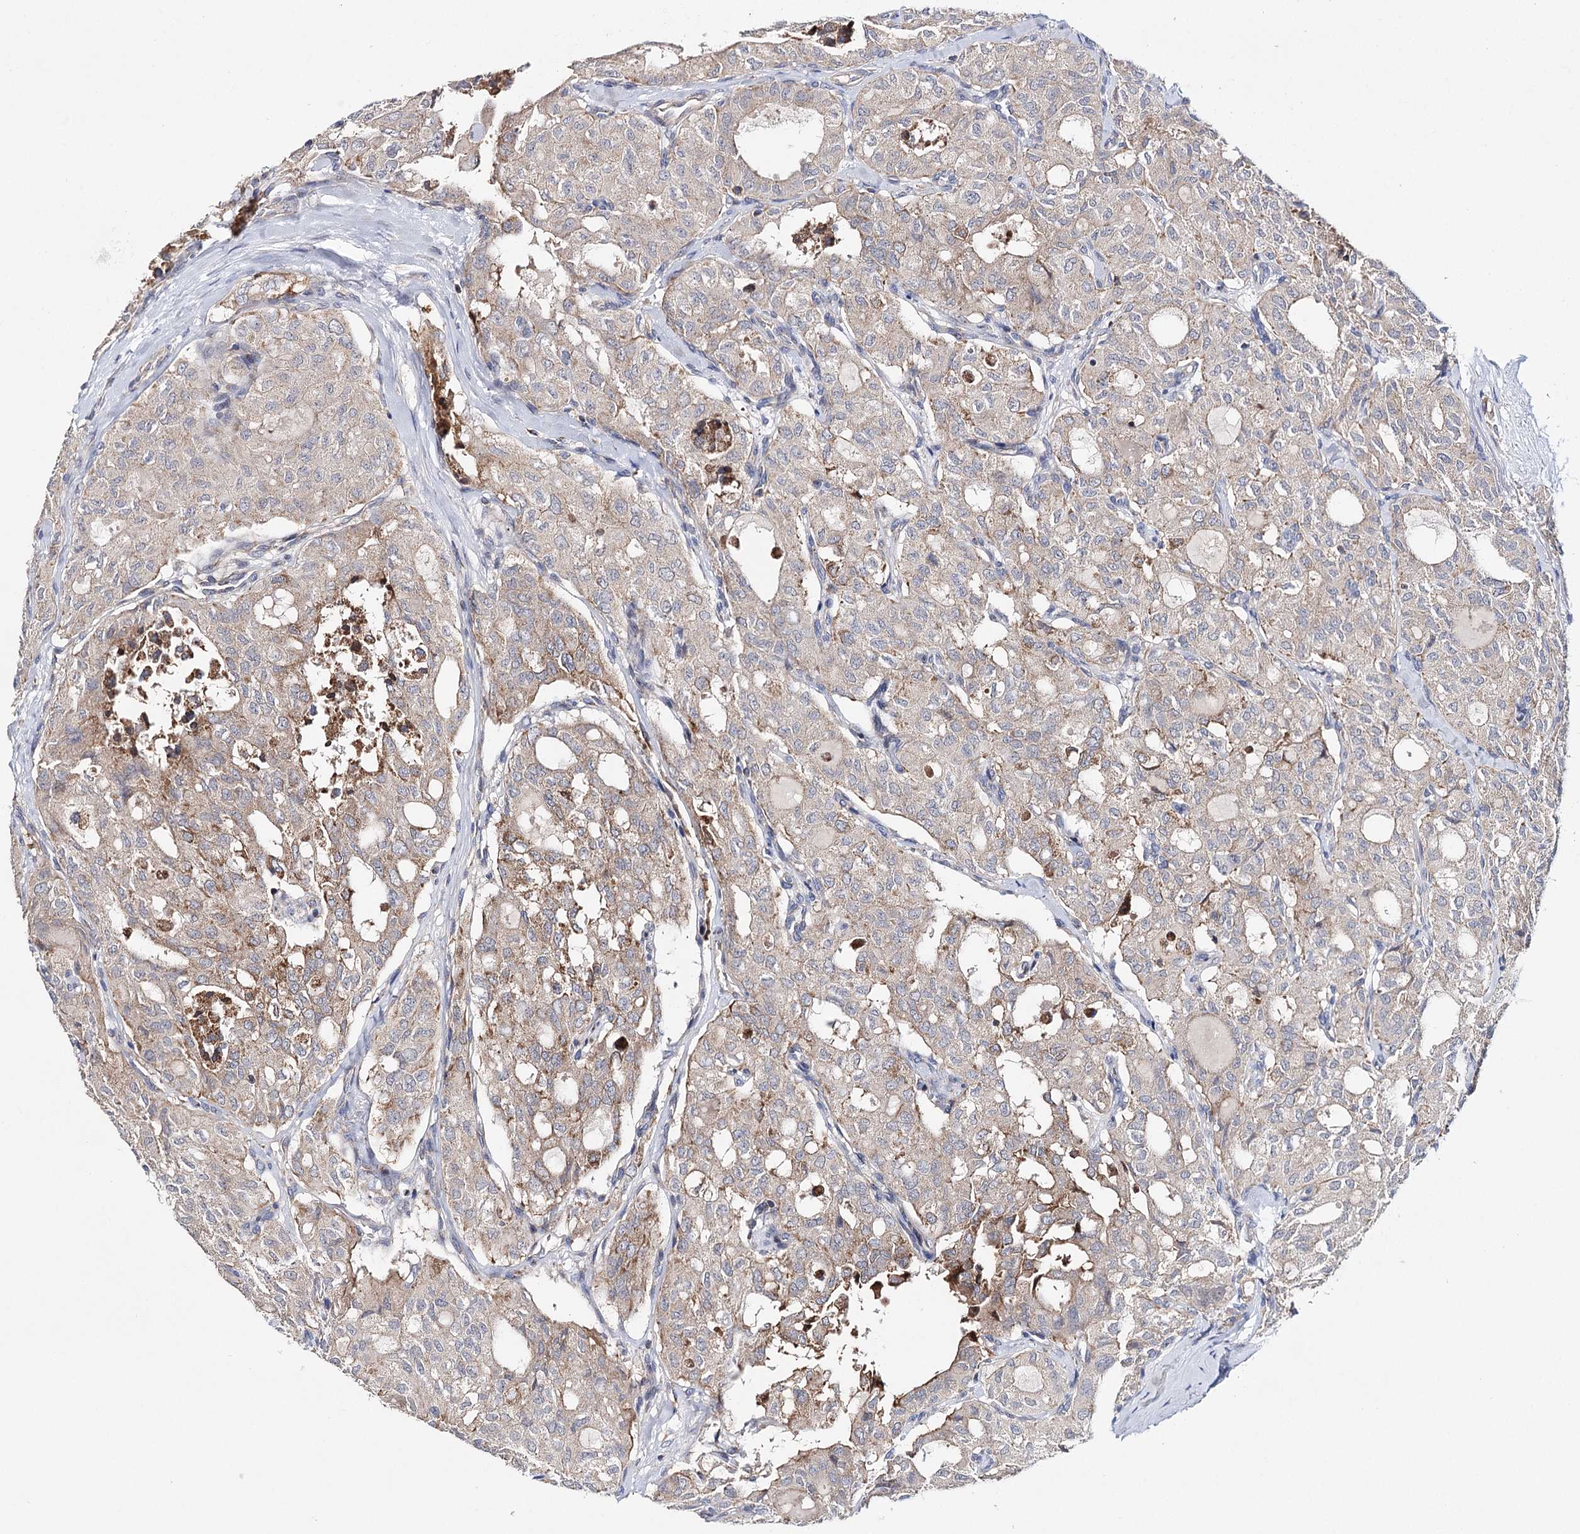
{"staining": {"intensity": "weak", "quantity": ">75%", "location": "cytoplasmic/membranous"}, "tissue": "thyroid cancer", "cell_type": "Tumor cells", "image_type": "cancer", "snomed": [{"axis": "morphology", "description": "Follicular adenoma carcinoma, NOS"}, {"axis": "topography", "description": "Thyroid gland"}], "caption": "Weak cytoplasmic/membranous expression is present in approximately >75% of tumor cells in follicular adenoma carcinoma (thyroid). (brown staining indicates protein expression, while blue staining denotes nuclei).", "gene": "CFAP46", "patient": {"sex": "male", "age": 75}}